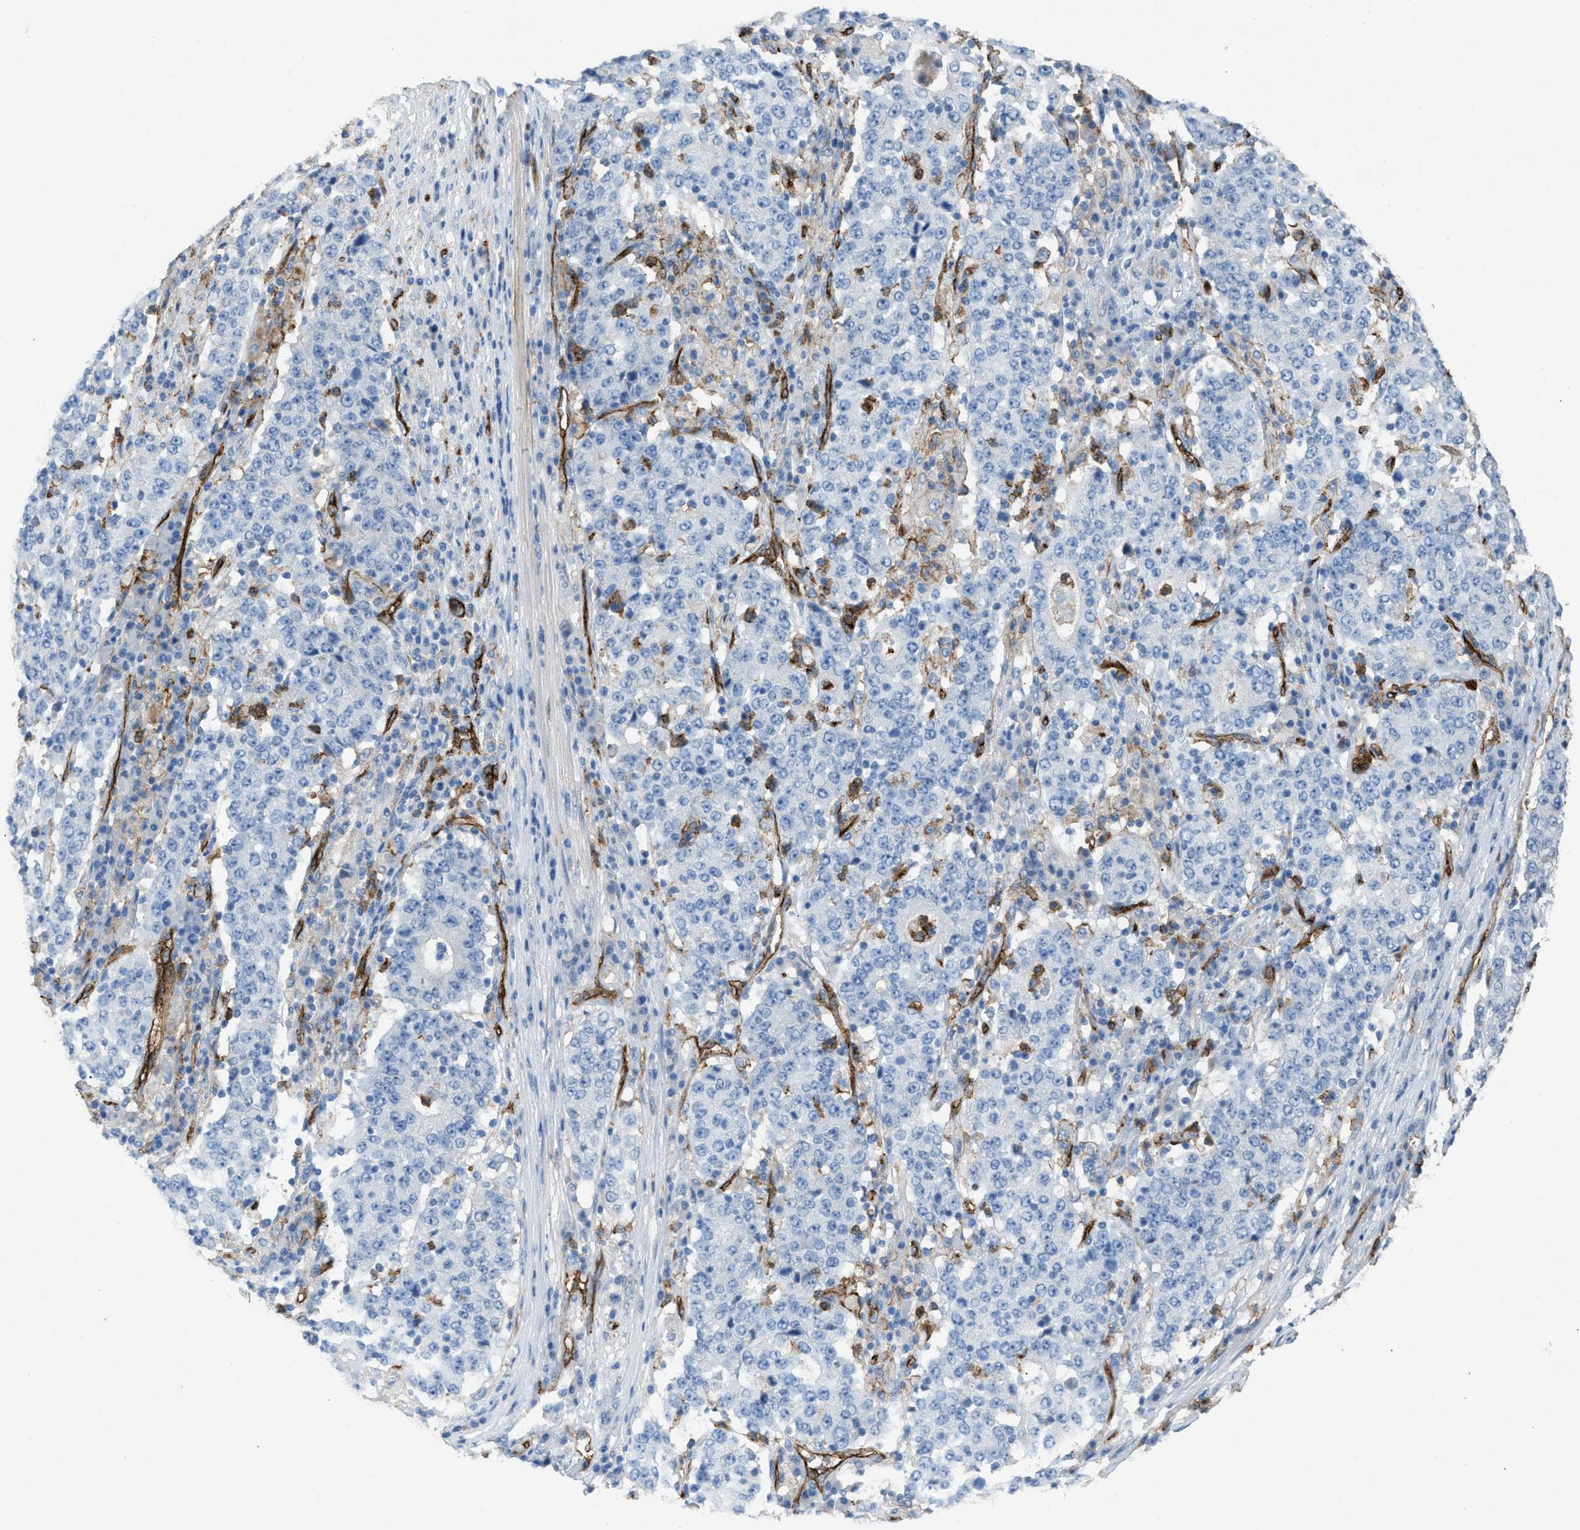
{"staining": {"intensity": "negative", "quantity": "none", "location": "none"}, "tissue": "stomach cancer", "cell_type": "Tumor cells", "image_type": "cancer", "snomed": [{"axis": "morphology", "description": "Adenocarcinoma, NOS"}, {"axis": "topography", "description": "Stomach"}], "caption": "This is an immunohistochemistry (IHC) photomicrograph of stomach cancer. There is no staining in tumor cells.", "gene": "DYSF", "patient": {"sex": "male", "age": 59}}